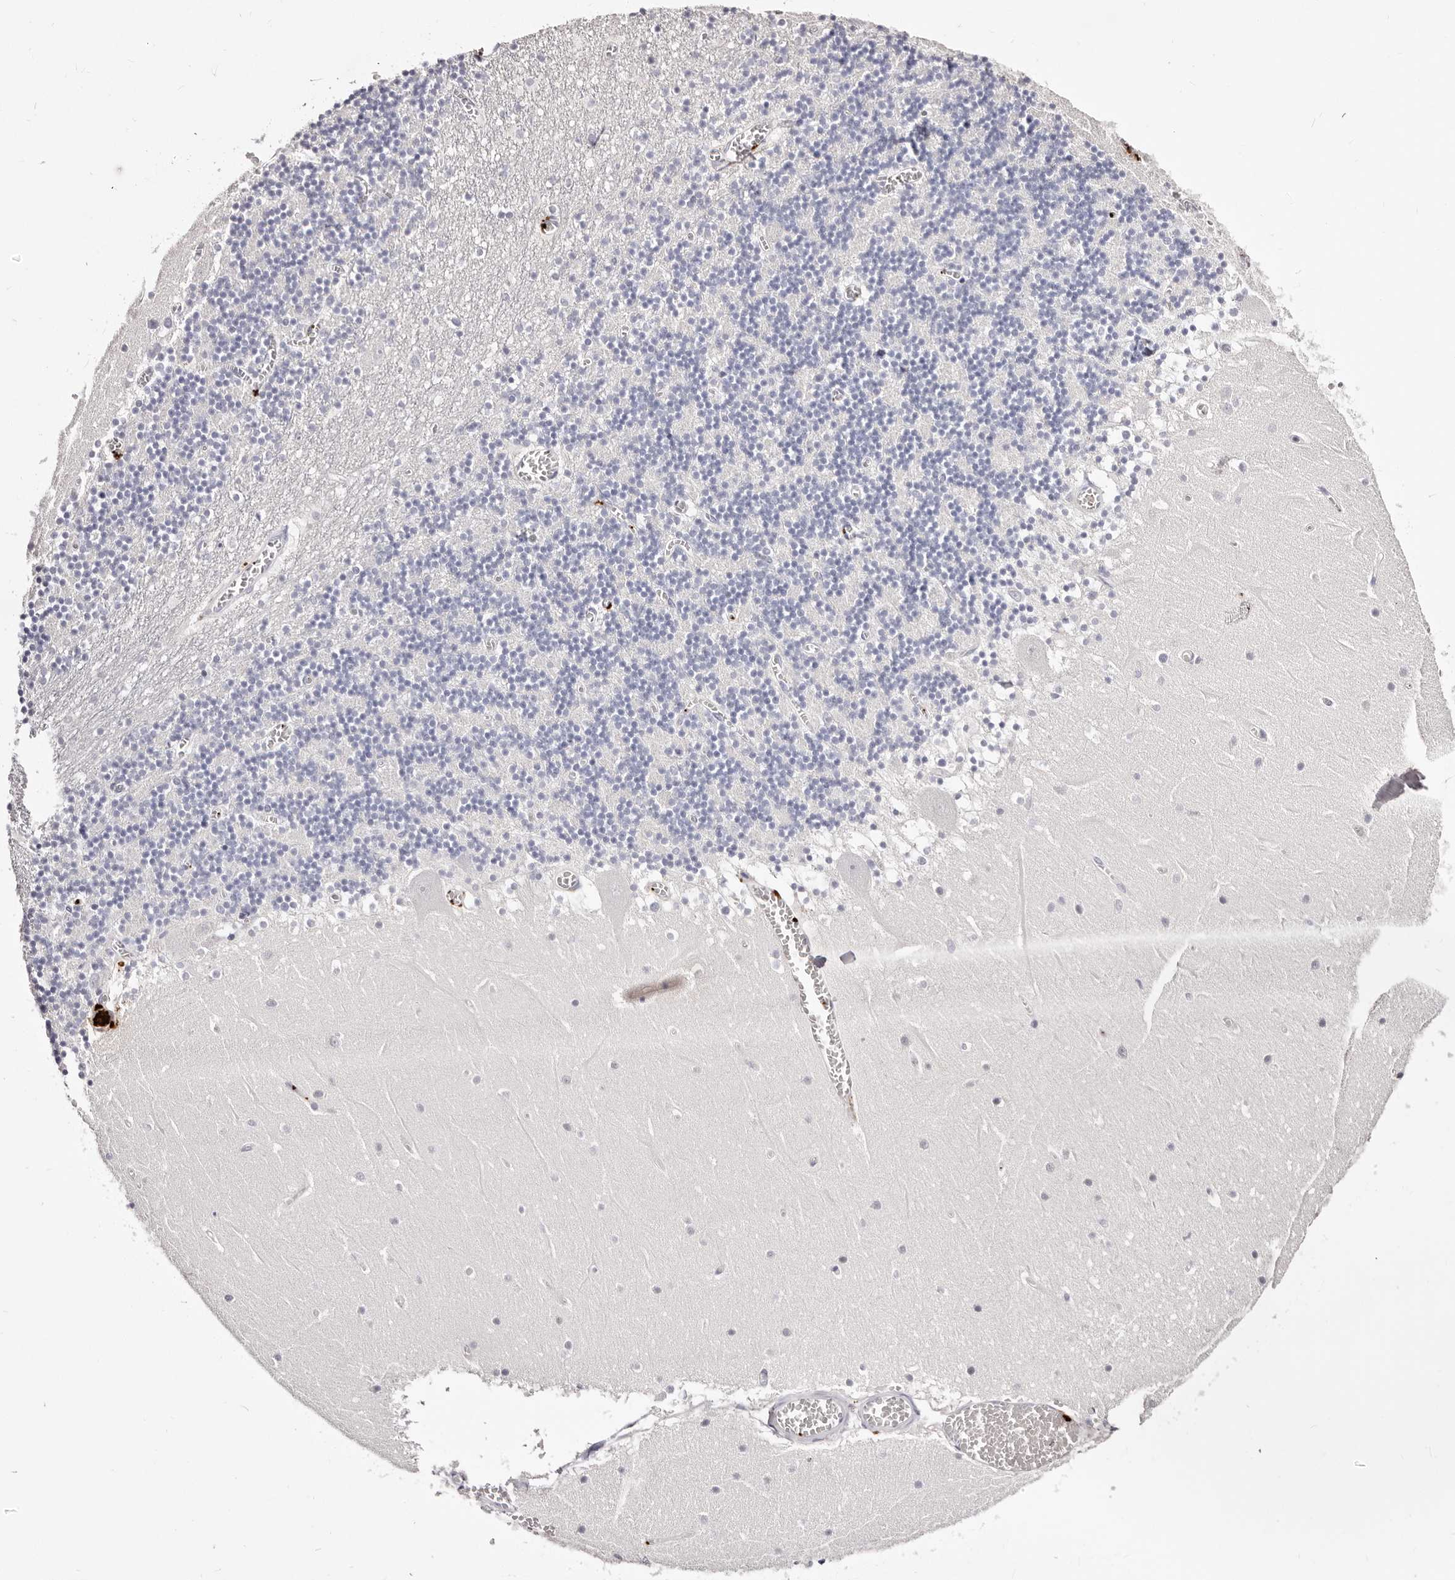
{"staining": {"intensity": "negative", "quantity": "none", "location": "none"}, "tissue": "cerebellum", "cell_type": "Cells in granular layer", "image_type": "normal", "snomed": [{"axis": "morphology", "description": "Normal tissue, NOS"}, {"axis": "topography", "description": "Cerebellum"}], "caption": "This is a histopathology image of immunohistochemistry staining of benign cerebellum, which shows no expression in cells in granular layer. Nuclei are stained in blue.", "gene": "PF4", "patient": {"sex": "female", "age": 28}}